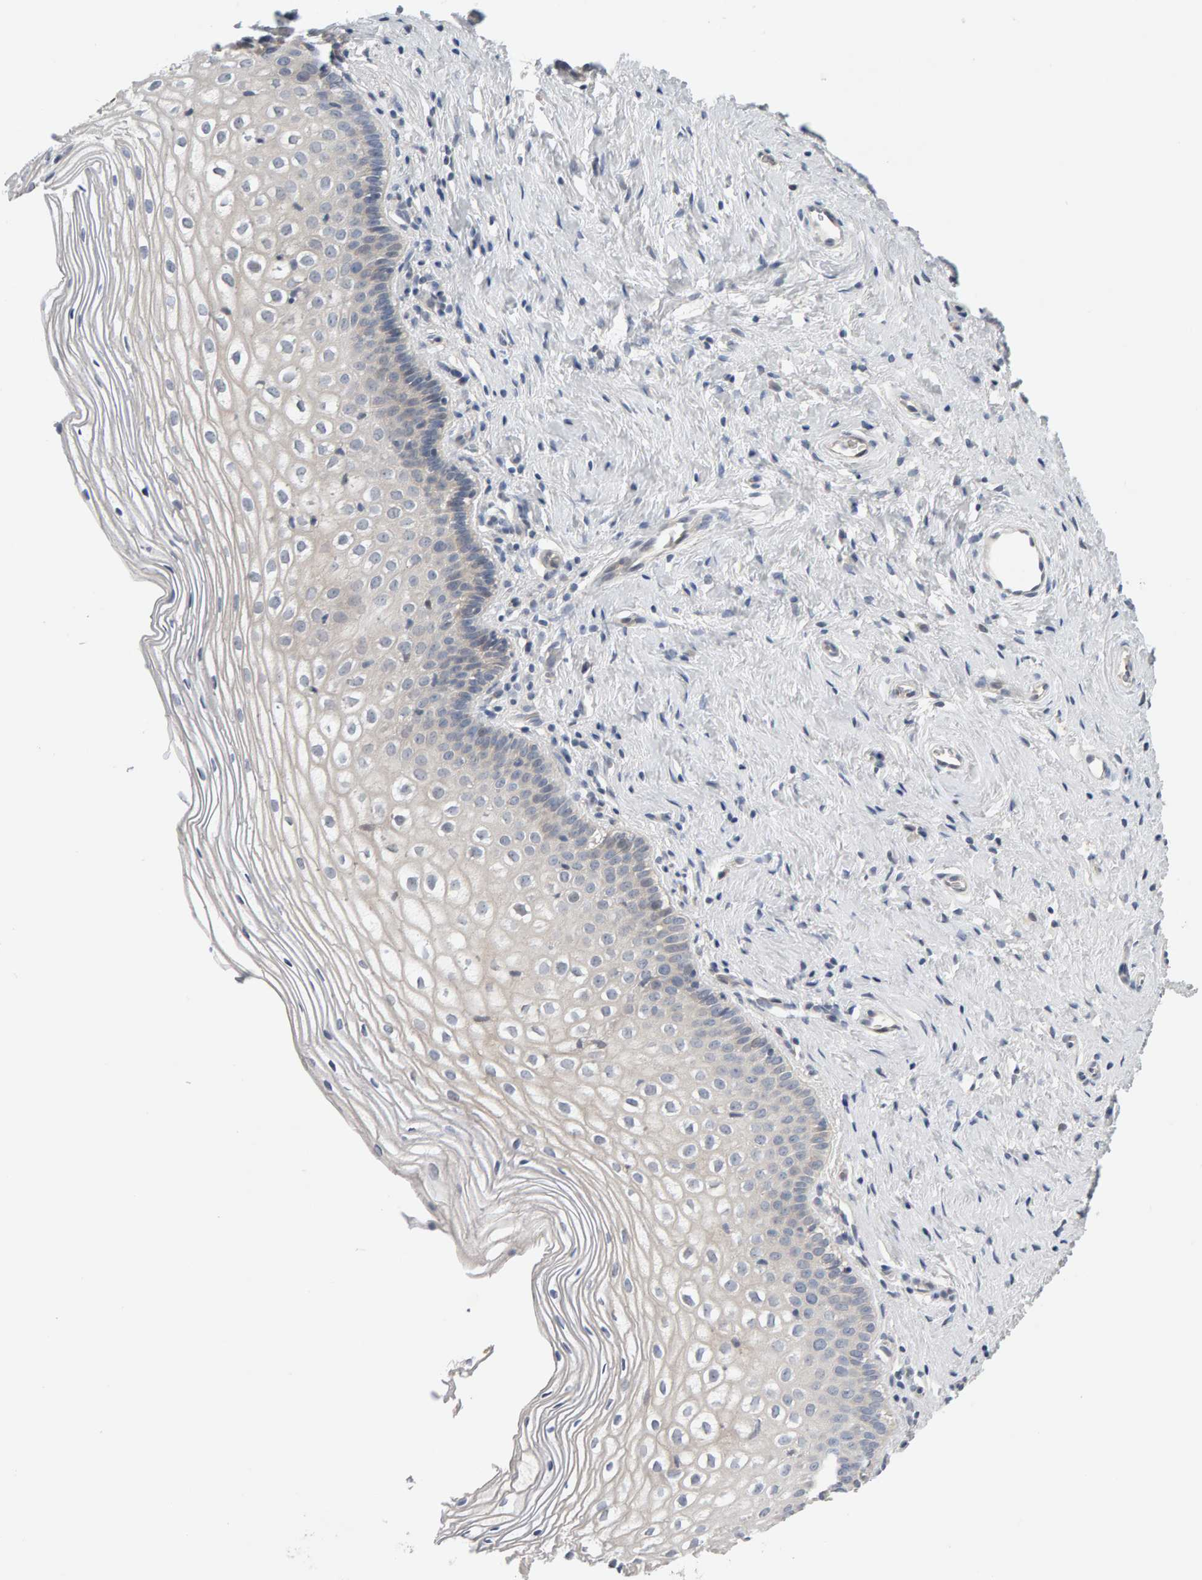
{"staining": {"intensity": "negative", "quantity": "none", "location": "none"}, "tissue": "cervix", "cell_type": "Glandular cells", "image_type": "normal", "snomed": [{"axis": "morphology", "description": "Normal tissue, NOS"}, {"axis": "topography", "description": "Cervix"}], "caption": "This is a histopathology image of immunohistochemistry staining of normal cervix, which shows no staining in glandular cells. (DAB (3,3'-diaminobenzidine) immunohistochemistry visualized using brightfield microscopy, high magnification).", "gene": "GFUS", "patient": {"sex": "female", "age": 27}}